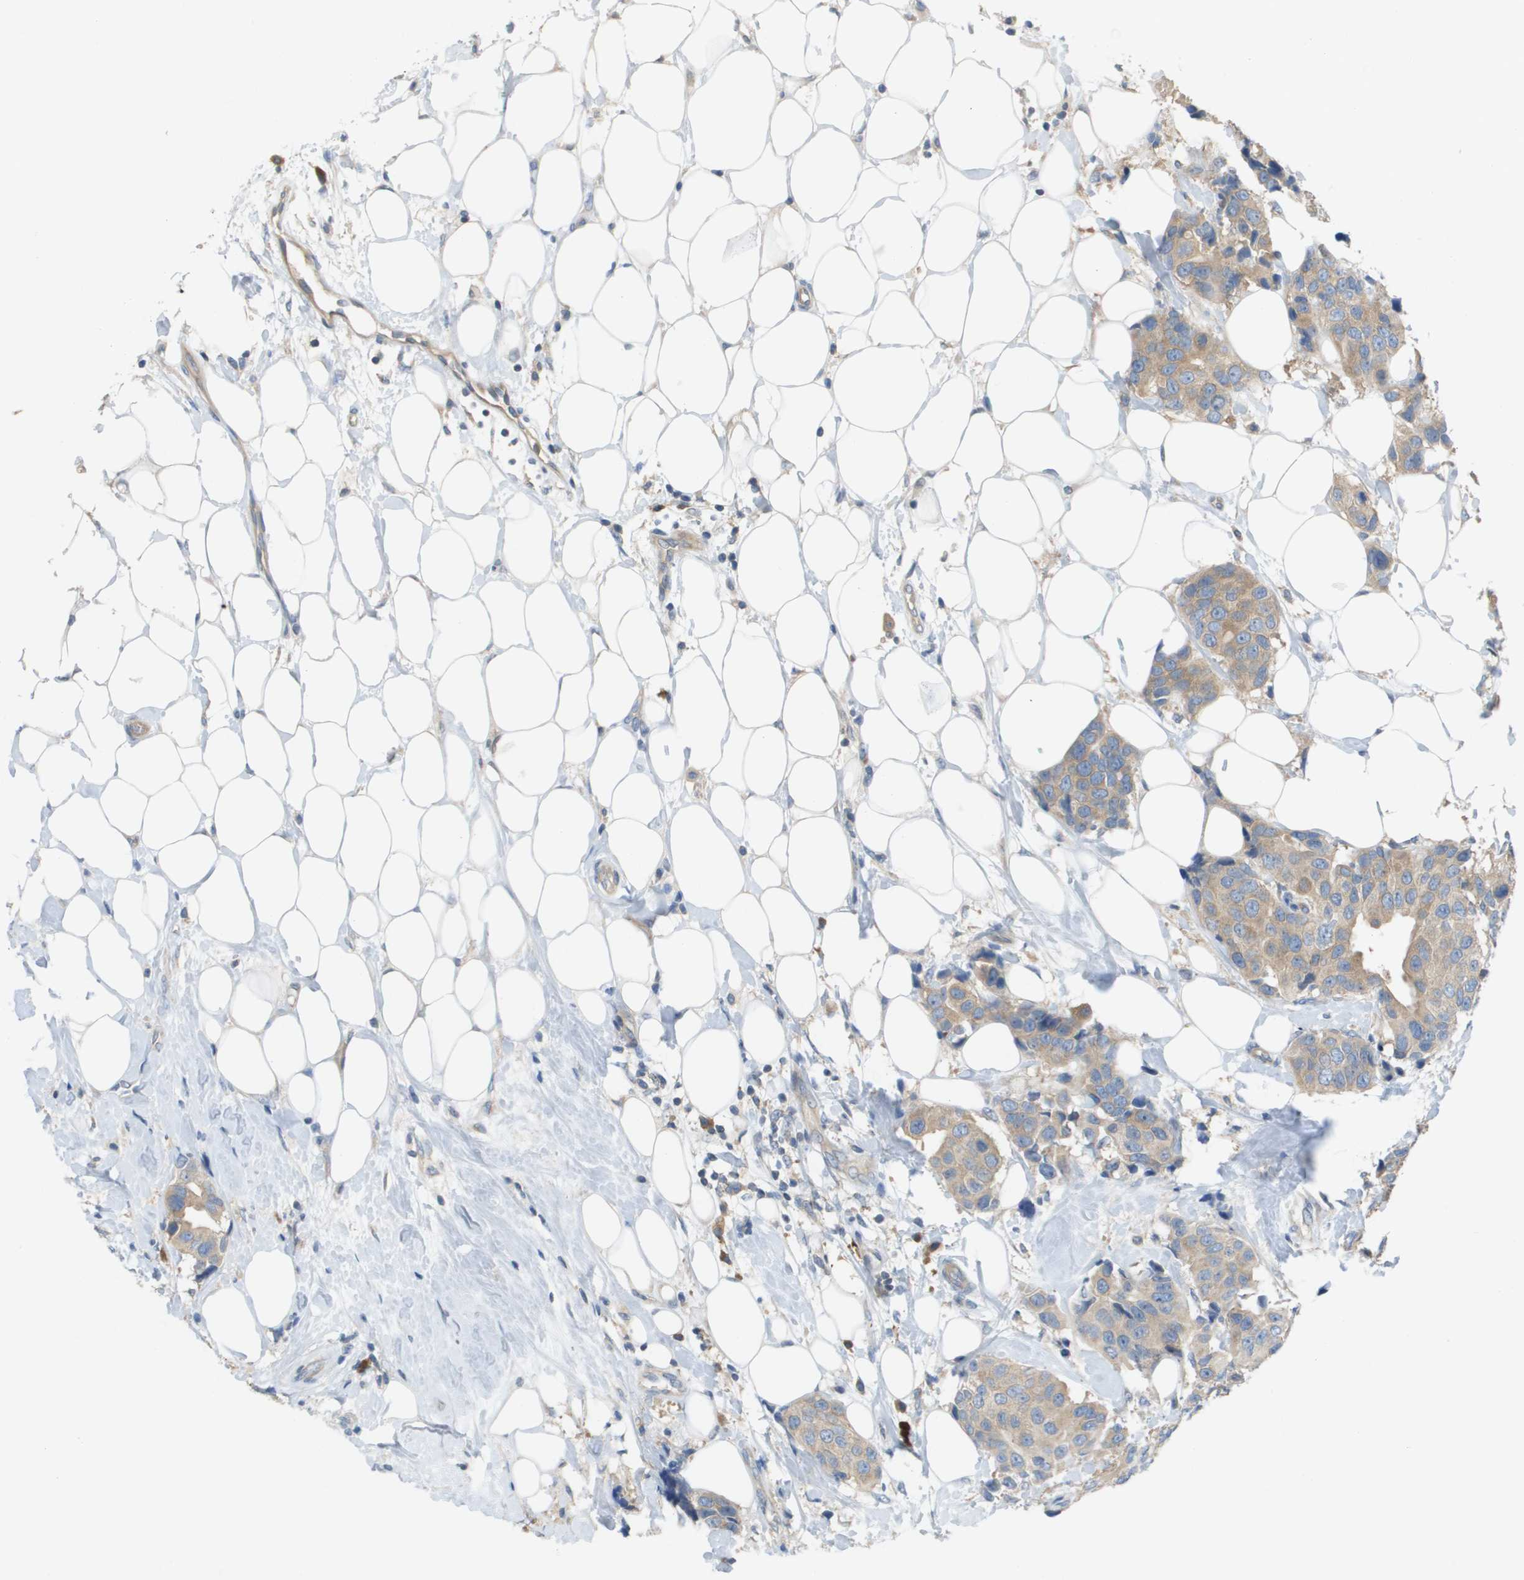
{"staining": {"intensity": "weak", "quantity": ">75%", "location": "cytoplasmic/membranous"}, "tissue": "breast cancer", "cell_type": "Tumor cells", "image_type": "cancer", "snomed": [{"axis": "morphology", "description": "Normal tissue, NOS"}, {"axis": "morphology", "description": "Duct carcinoma"}, {"axis": "topography", "description": "Breast"}], "caption": "An IHC photomicrograph of tumor tissue is shown. Protein staining in brown shows weak cytoplasmic/membranous positivity in breast cancer within tumor cells.", "gene": "UBA5", "patient": {"sex": "female", "age": 39}}